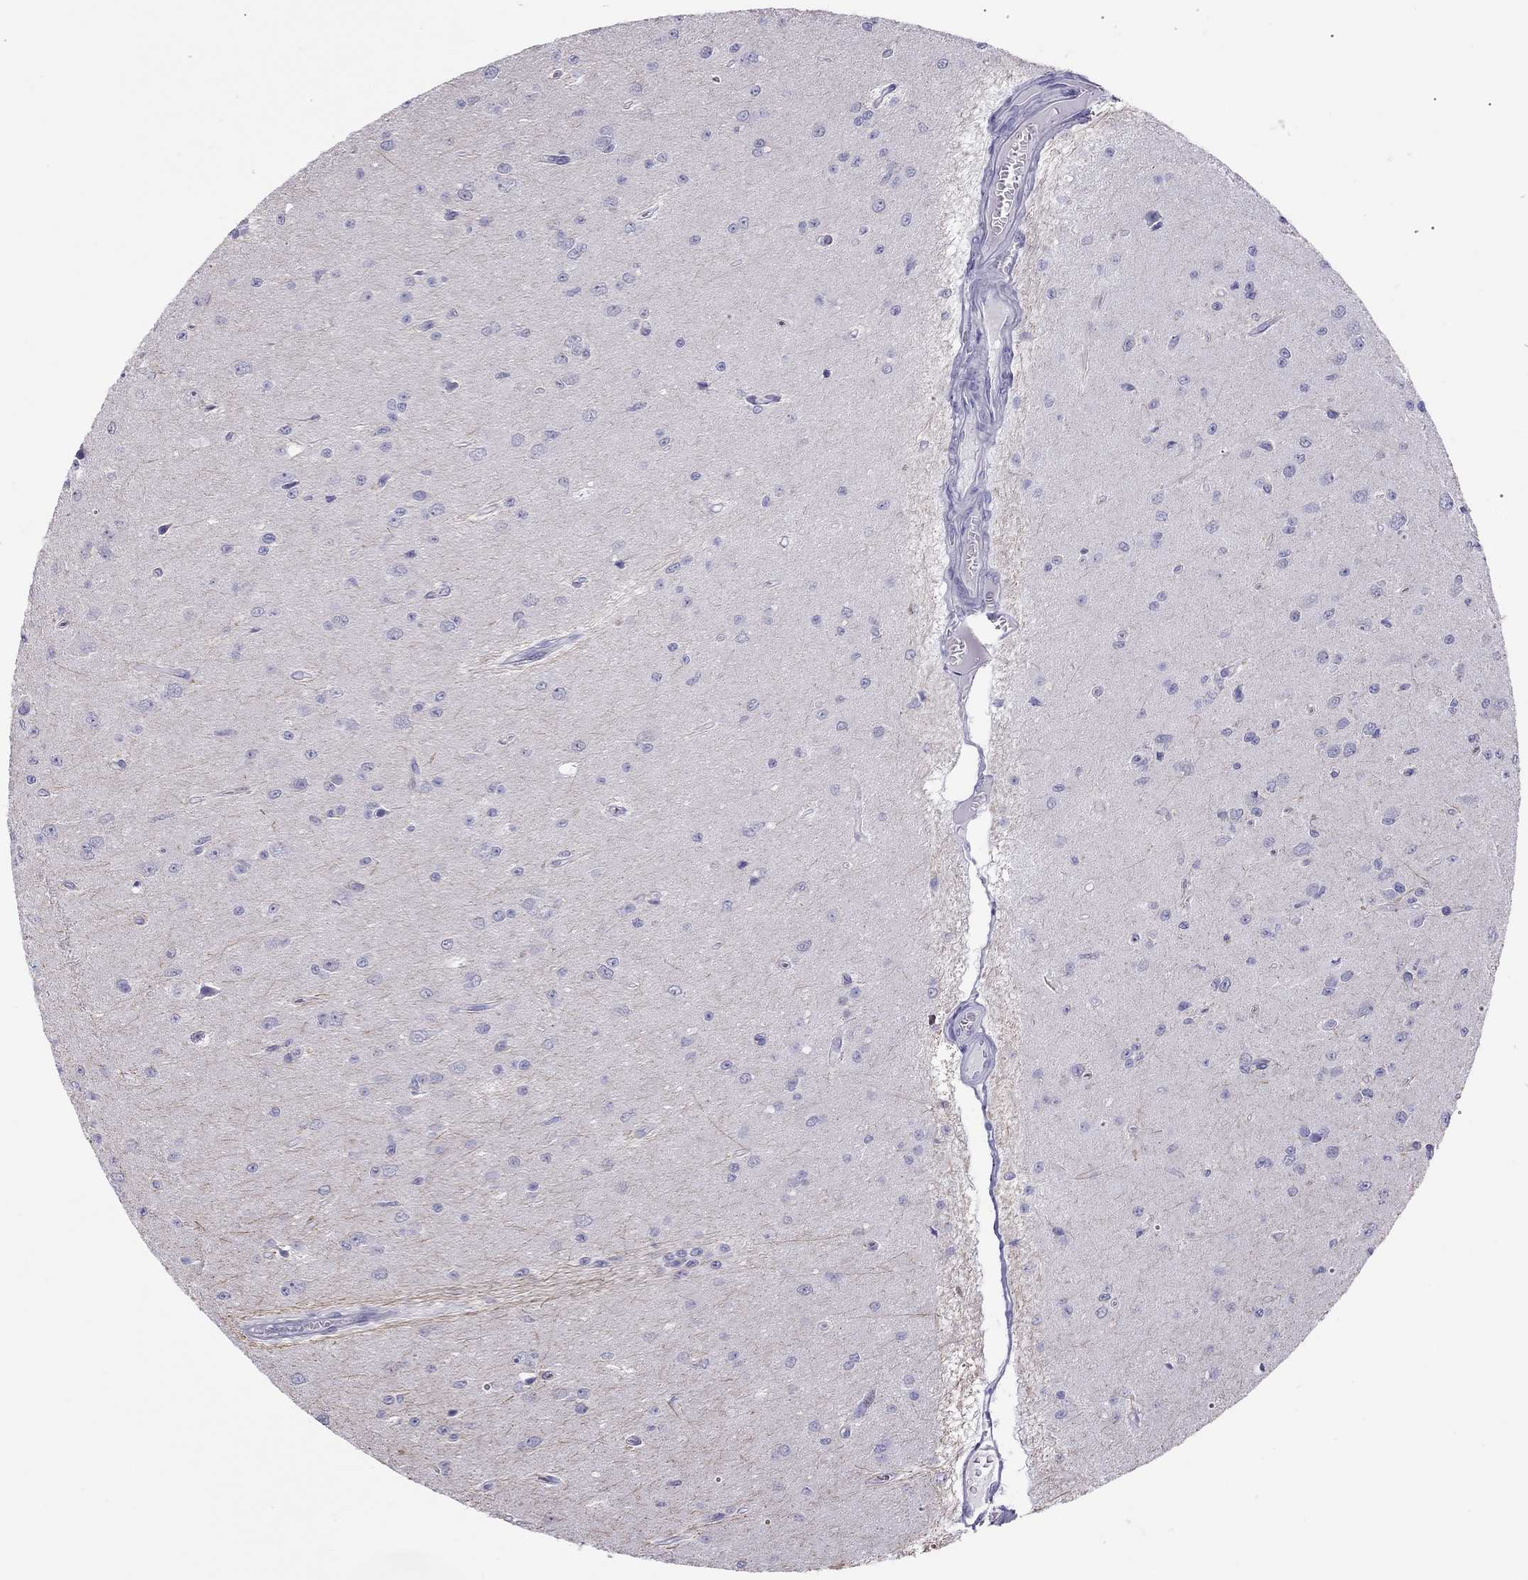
{"staining": {"intensity": "negative", "quantity": "none", "location": "none"}, "tissue": "glioma", "cell_type": "Tumor cells", "image_type": "cancer", "snomed": [{"axis": "morphology", "description": "Glioma, malignant, Low grade"}, {"axis": "topography", "description": "Brain"}], "caption": "High magnification brightfield microscopy of glioma stained with DAB (brown) and counterstained with hematoxylin (blue): tumor cells show no significant positivity. Nuclei are stained in blue.", "gene": "STAG3", "patient": {"sex": "female", "age": 45}}